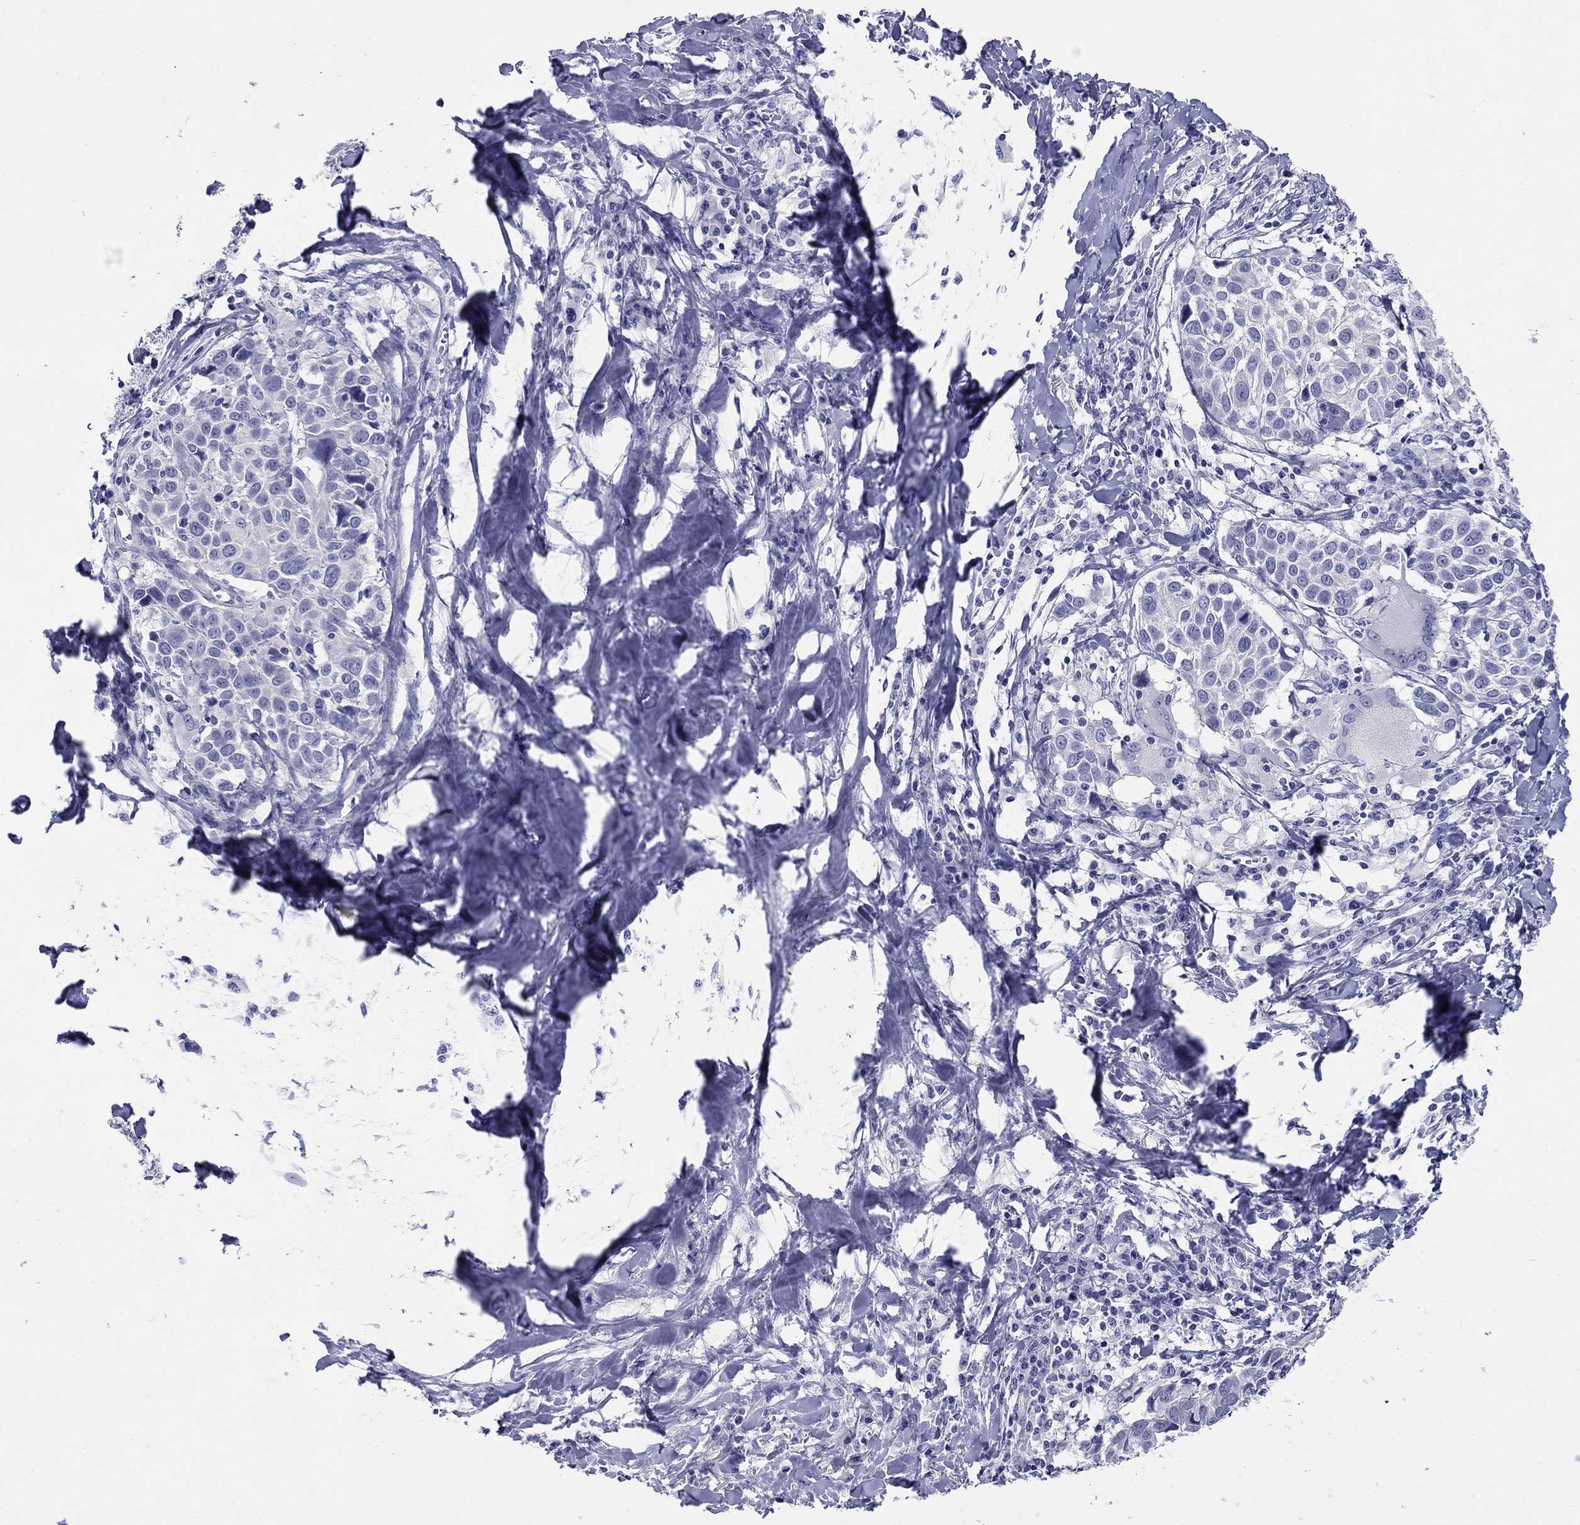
{"staining": {"intensity": "negative", "quantity": "none", "location": "none"}, "tissue": "lung cancer", "cell_type": "Tumor cells", "image_type": "cancer", "snomed": [{"axis": "morphology", "description": "Squamous cell carcinoma, NOS"}, {"axis": "topography", "description": "Lung"}], "caption": "The image displays no staining of tumor cells in lung cancer (squamous cell carcinoma).", "gene": "PRKCG", "patient": {"sex": "male", "age": 57}}